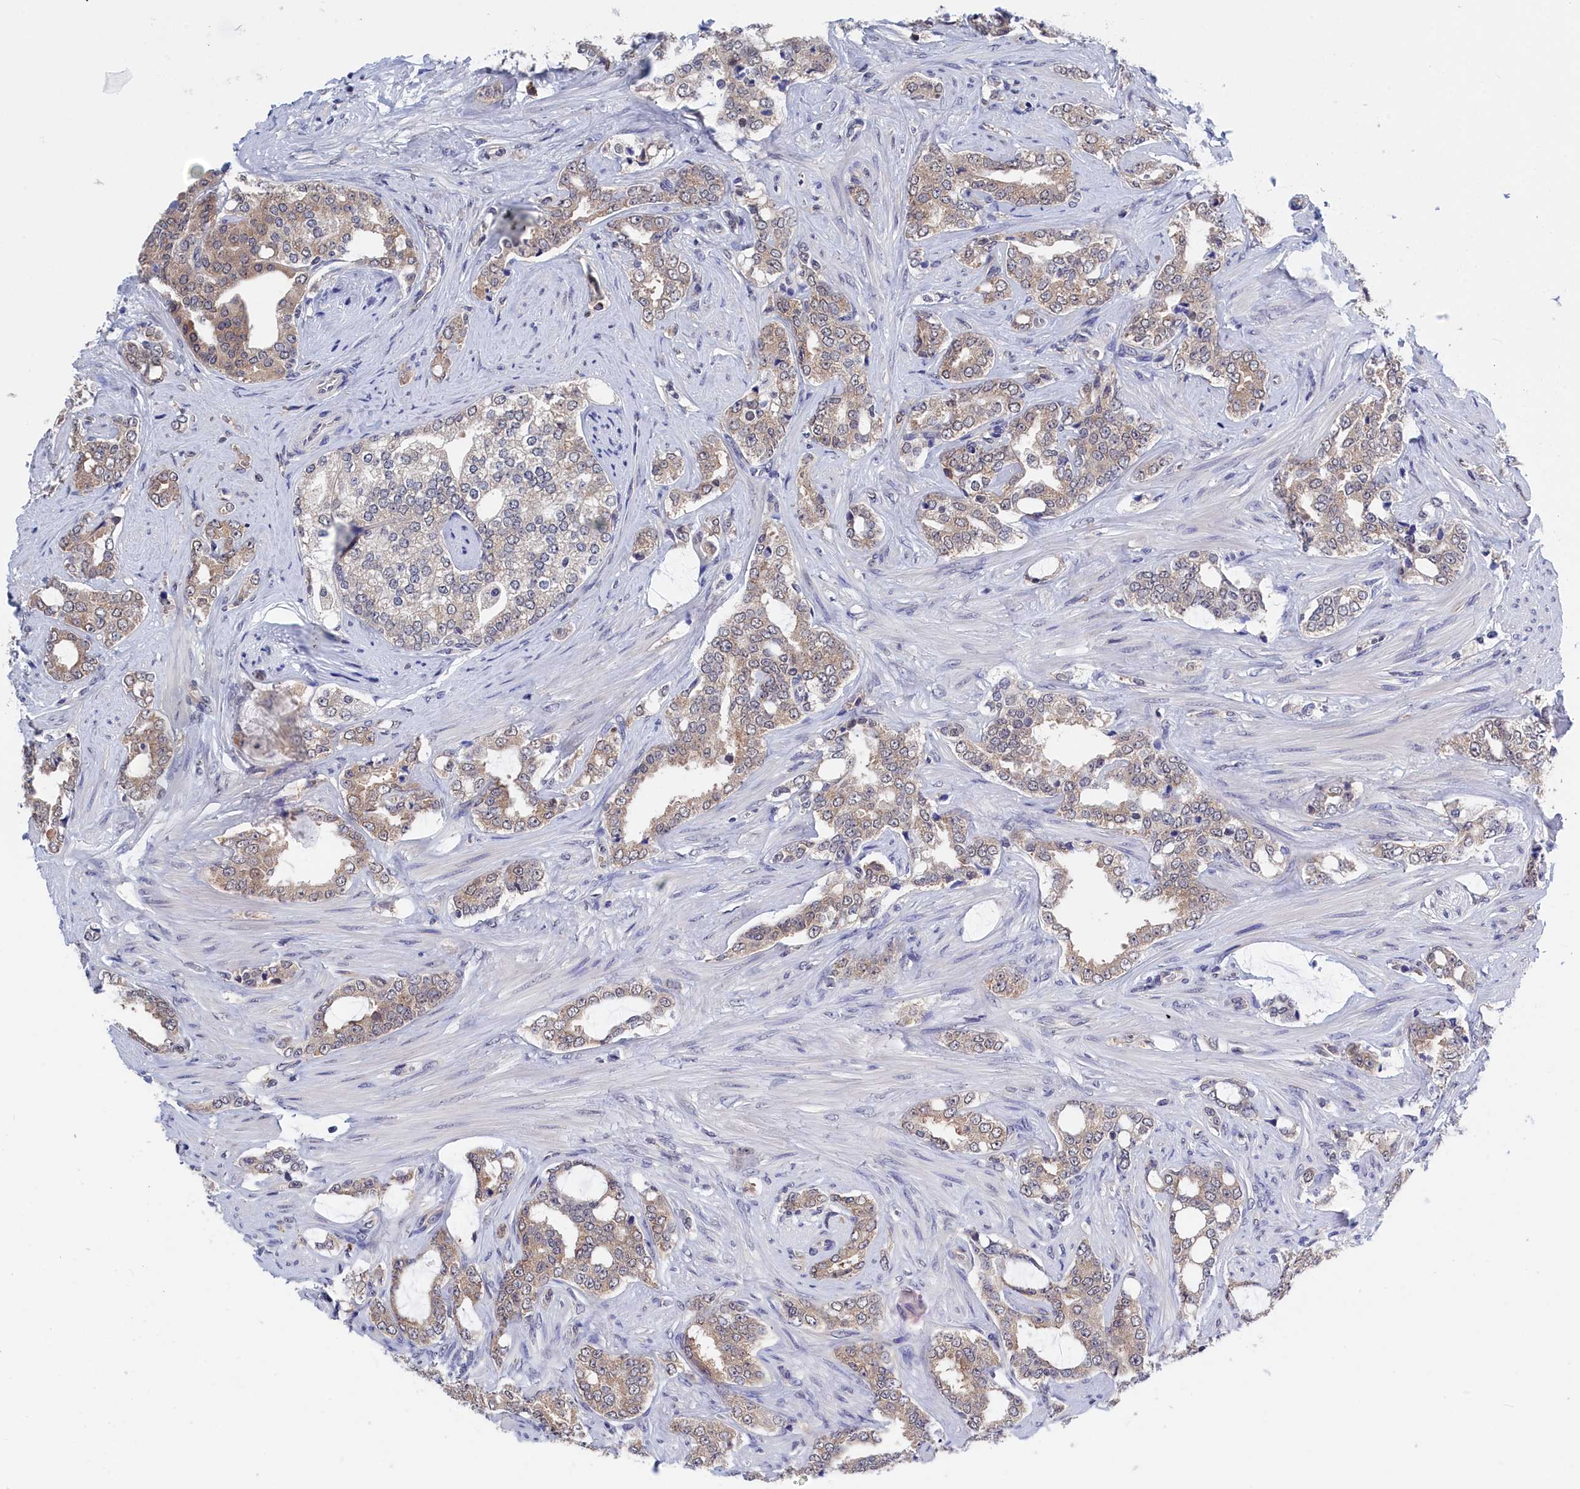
{"staining": {"intensity": "weak", "quantity": ">75%", "location": "cytoplasmic/membranous"}, "tissue": "prostate cancer", "cell_type": "Tumor cells", "image_type": "cancer", "snomed": [{"axis": "morphology", "description": "Adenocarcinoma, High grade"}, {"axis": "topography", "description": "Prostate"}], "caption": "High-grade adenocarcinoma (prostate) was stained to show a protein in brown. There is low levels of weak cytoplasmic/membranous staining in about >75% of tumor cells.", "gene": "PGP", "patient": {"sex": "male", "age": 64}}